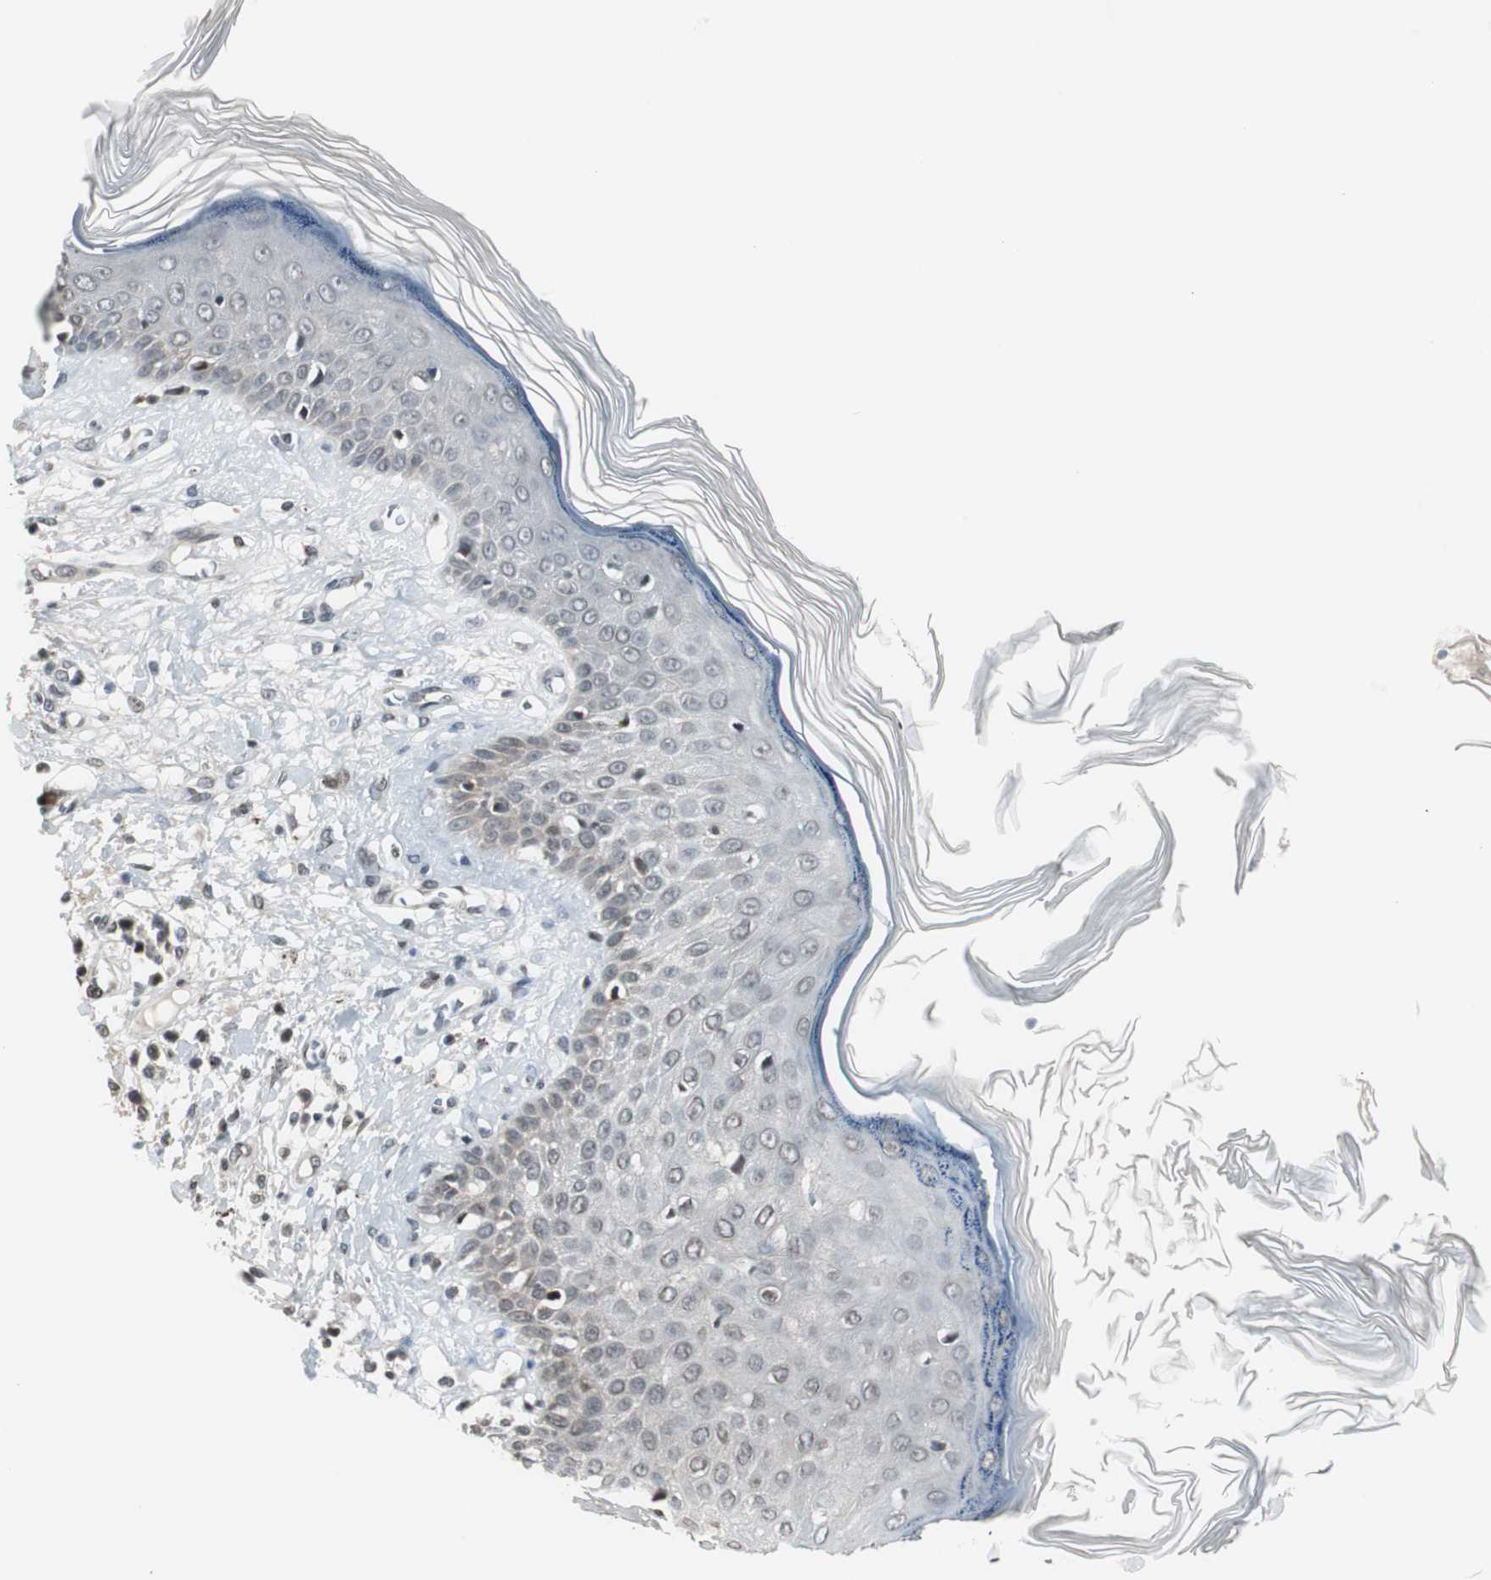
{"staining": {"intensity": "negative", "quantity": "none", "location": "none"}, "tissue": "skin cancer", "cell_type": "Tumor cells", "image_type": "cancer", "snomed": [{"axis": "morphology", "description": "Squamous cell carcinoma, NOS"}, {"axis": "topography", "description": "Skin"}], "caption": "Immunohistochemistry (IHC) image of squamous cell carcinoma (skin) stained for a protein (brown), which reveals no positivity in tumor cells. The staining is performed using DAB brown chromogen with nuclei counter-stained in using hematoxylin.", "gene": "BOLA1", "patient": {"sex": "female", "age": 78}}